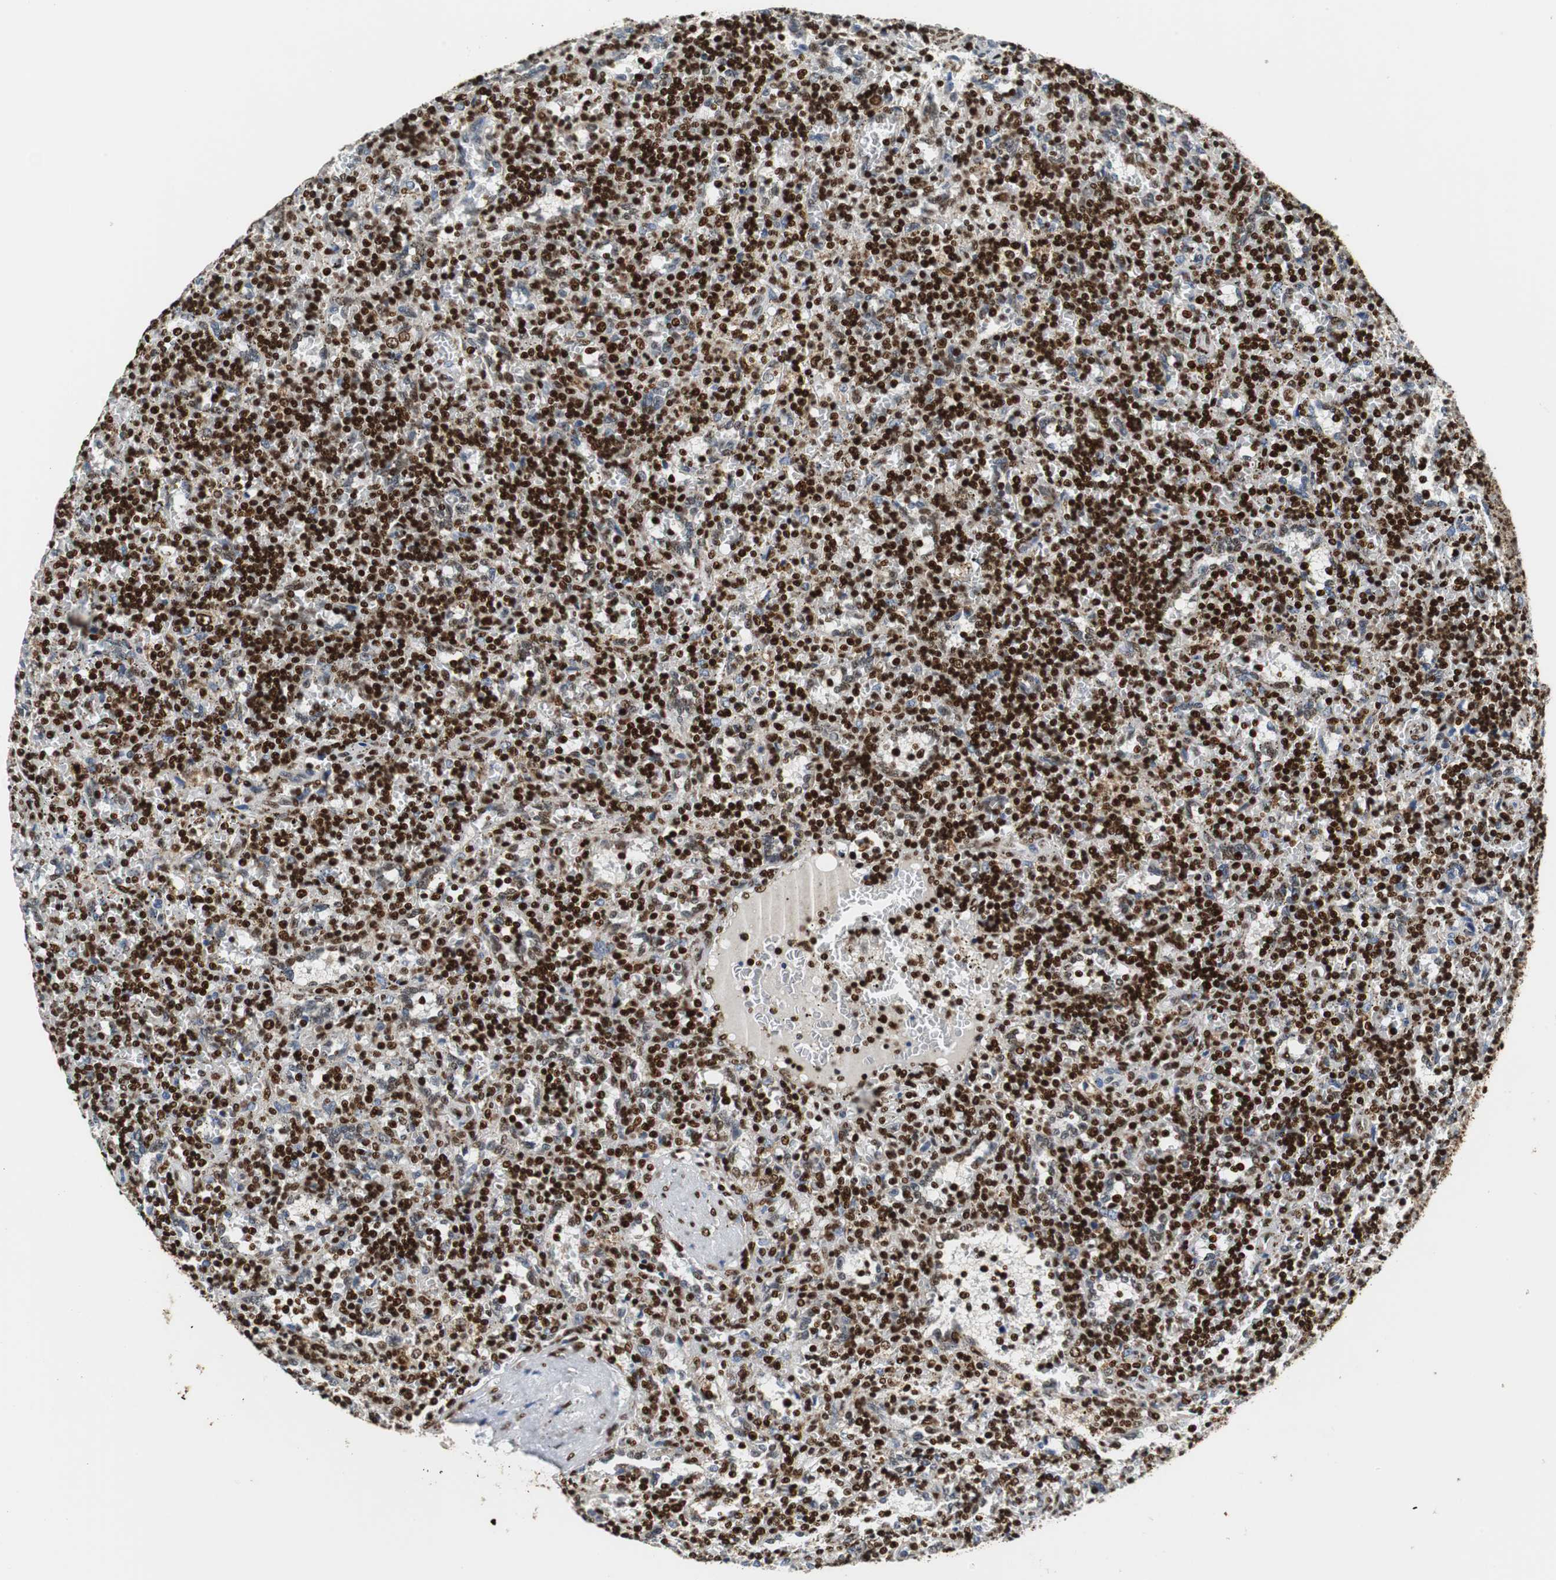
{"staining": {"intensity": "strong", "quantity": ">75%", "location": "nuclear"}, "tissue": "lymphoma", "cell_type": "Tumor cells", "image_type": "cancer", "snomed": [{"axis": "morphology", "description": "Malignant lymphoma, non-Hodgkin's type, Low grade"}, {"axis": "topography", "description": "Spleen"}], "caption": "Low-grade malignant lymphoma, non-Hodgkin's type tissue exhibits strong nuclear staining in approximately >75% of tumor cells, visualized by immunohistochemistry.", "gene": "HDAC1", "patient": {"sex": "male", "age": 73}}